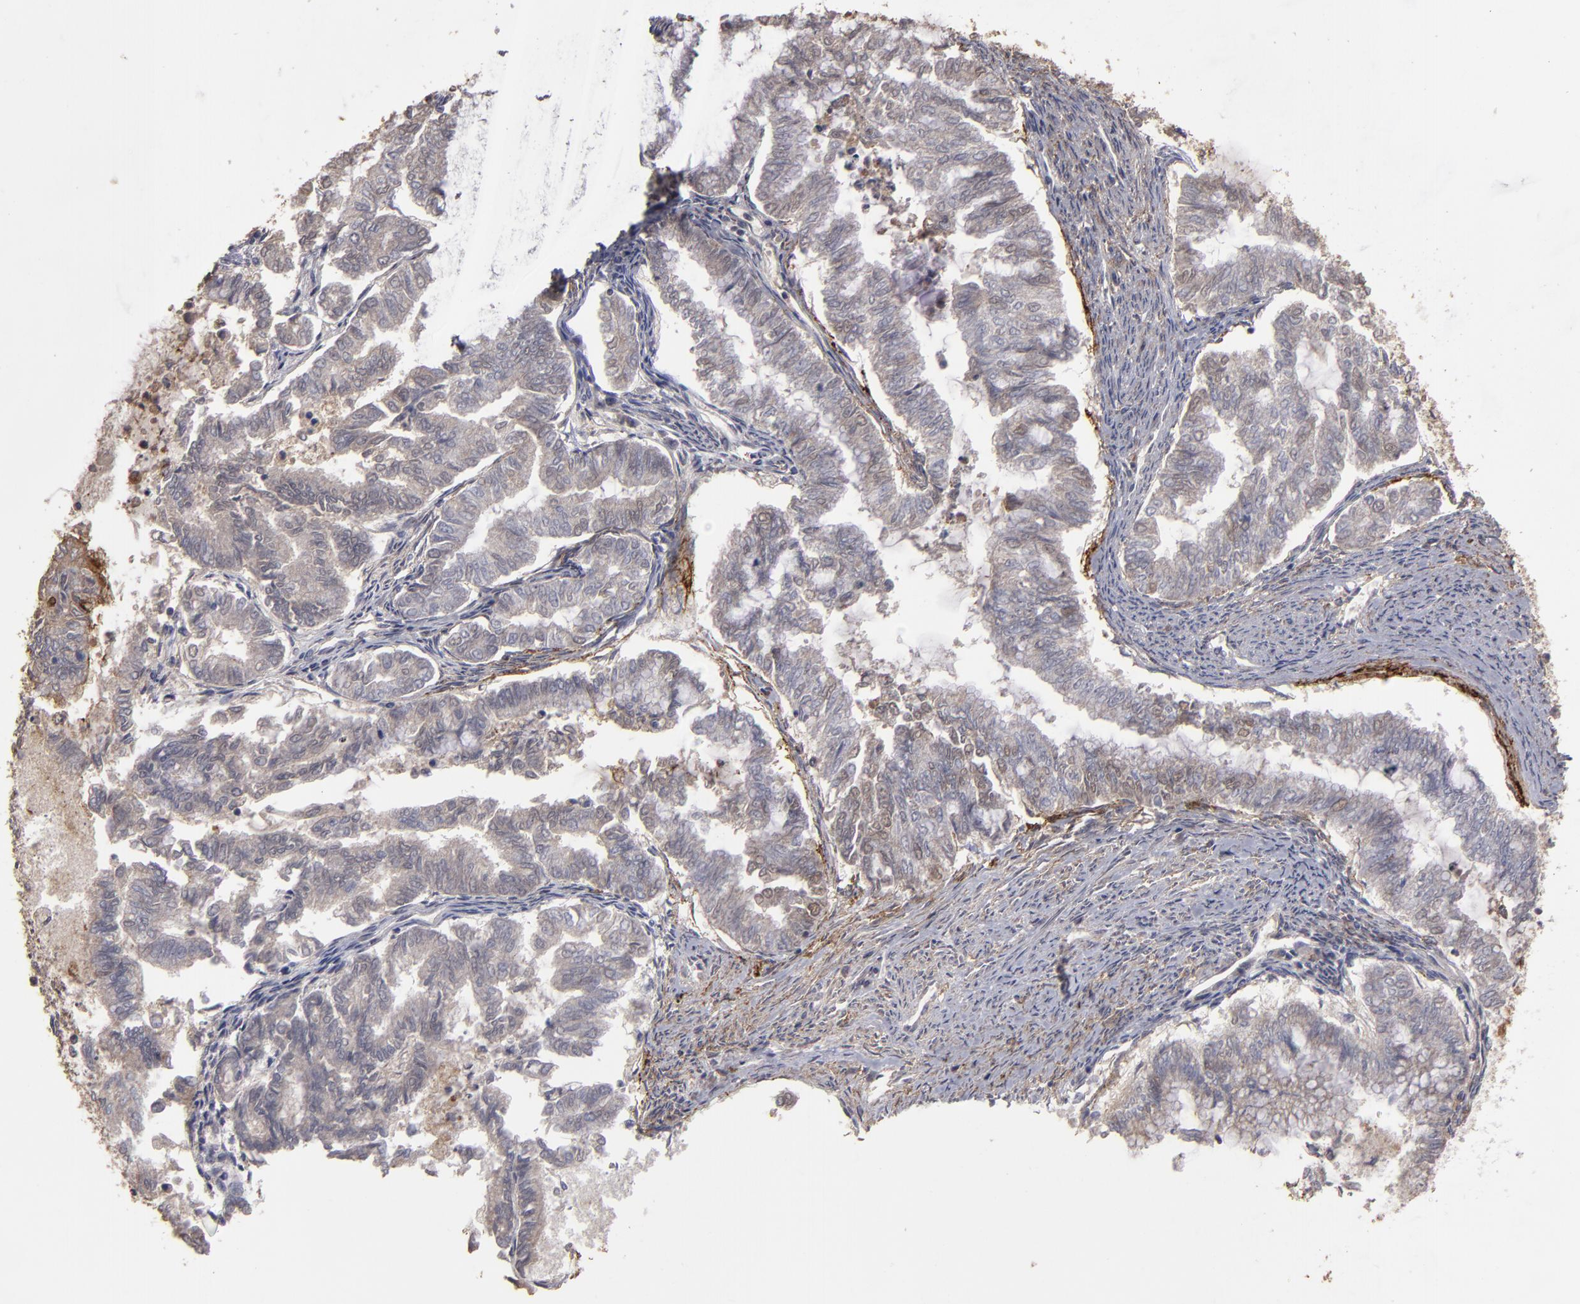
{"staining": {"intensity": "weak", "quantity": ">75%", "location": "cytoplasmic/membranous"}, "tissue": "endometrial cancer", "cell_type": "Tumor cells", "image_type": "cancer", "snomed": [{"axis": "morphology", "description": "Adenocarcinoma, NOS"}, {"axis": "topography", "description": "Endometrium"}], "caption": "The photomicrograph displays immunohistochemical staining of endometrial cancer (adenocarcinoma). There is weak cytoplasmic/membranous positivity is present in approximately >75% of tumor cells.", "gene": "CD55", "patient": {"sex": "female", "age": 79}}